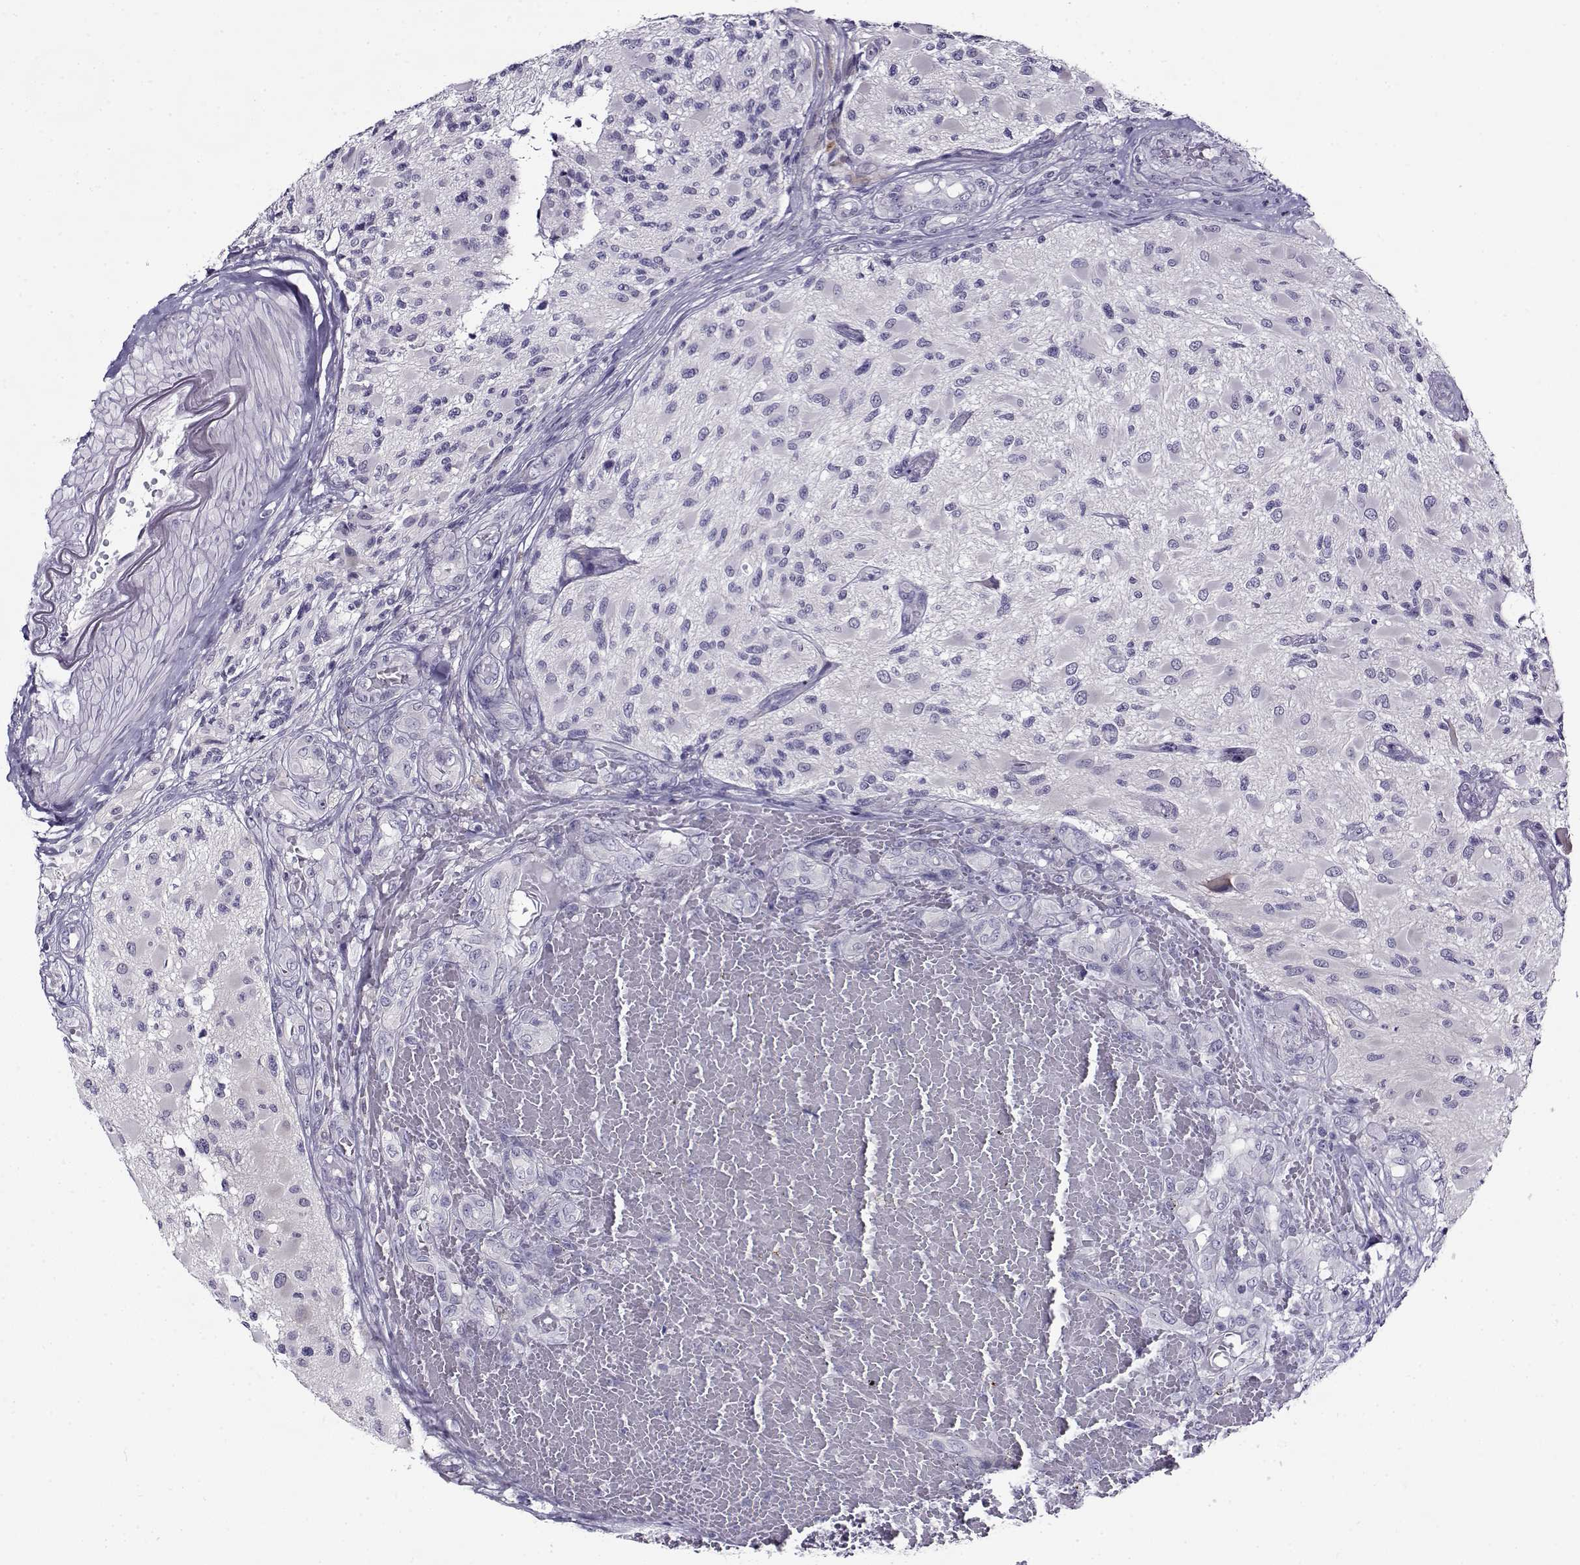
{"staining": {"intensity": "negative", "quantity": "none", "location": "none"}, "tissue": "glioma", "cell_type": "Tumor cells", "image_type": "cancer", "snomed": [{"axis": "morphology", "description": "Glioma, malignant, High grade"}, {"axis": "topography", "description": "Brain"}], "caption": "Photomicrograph shows no protein expression in tumor cells of malignant glioma (high-grade) tissue.", "gene": "FEZF1", "patient": {"sex": "female", "age": 63}}